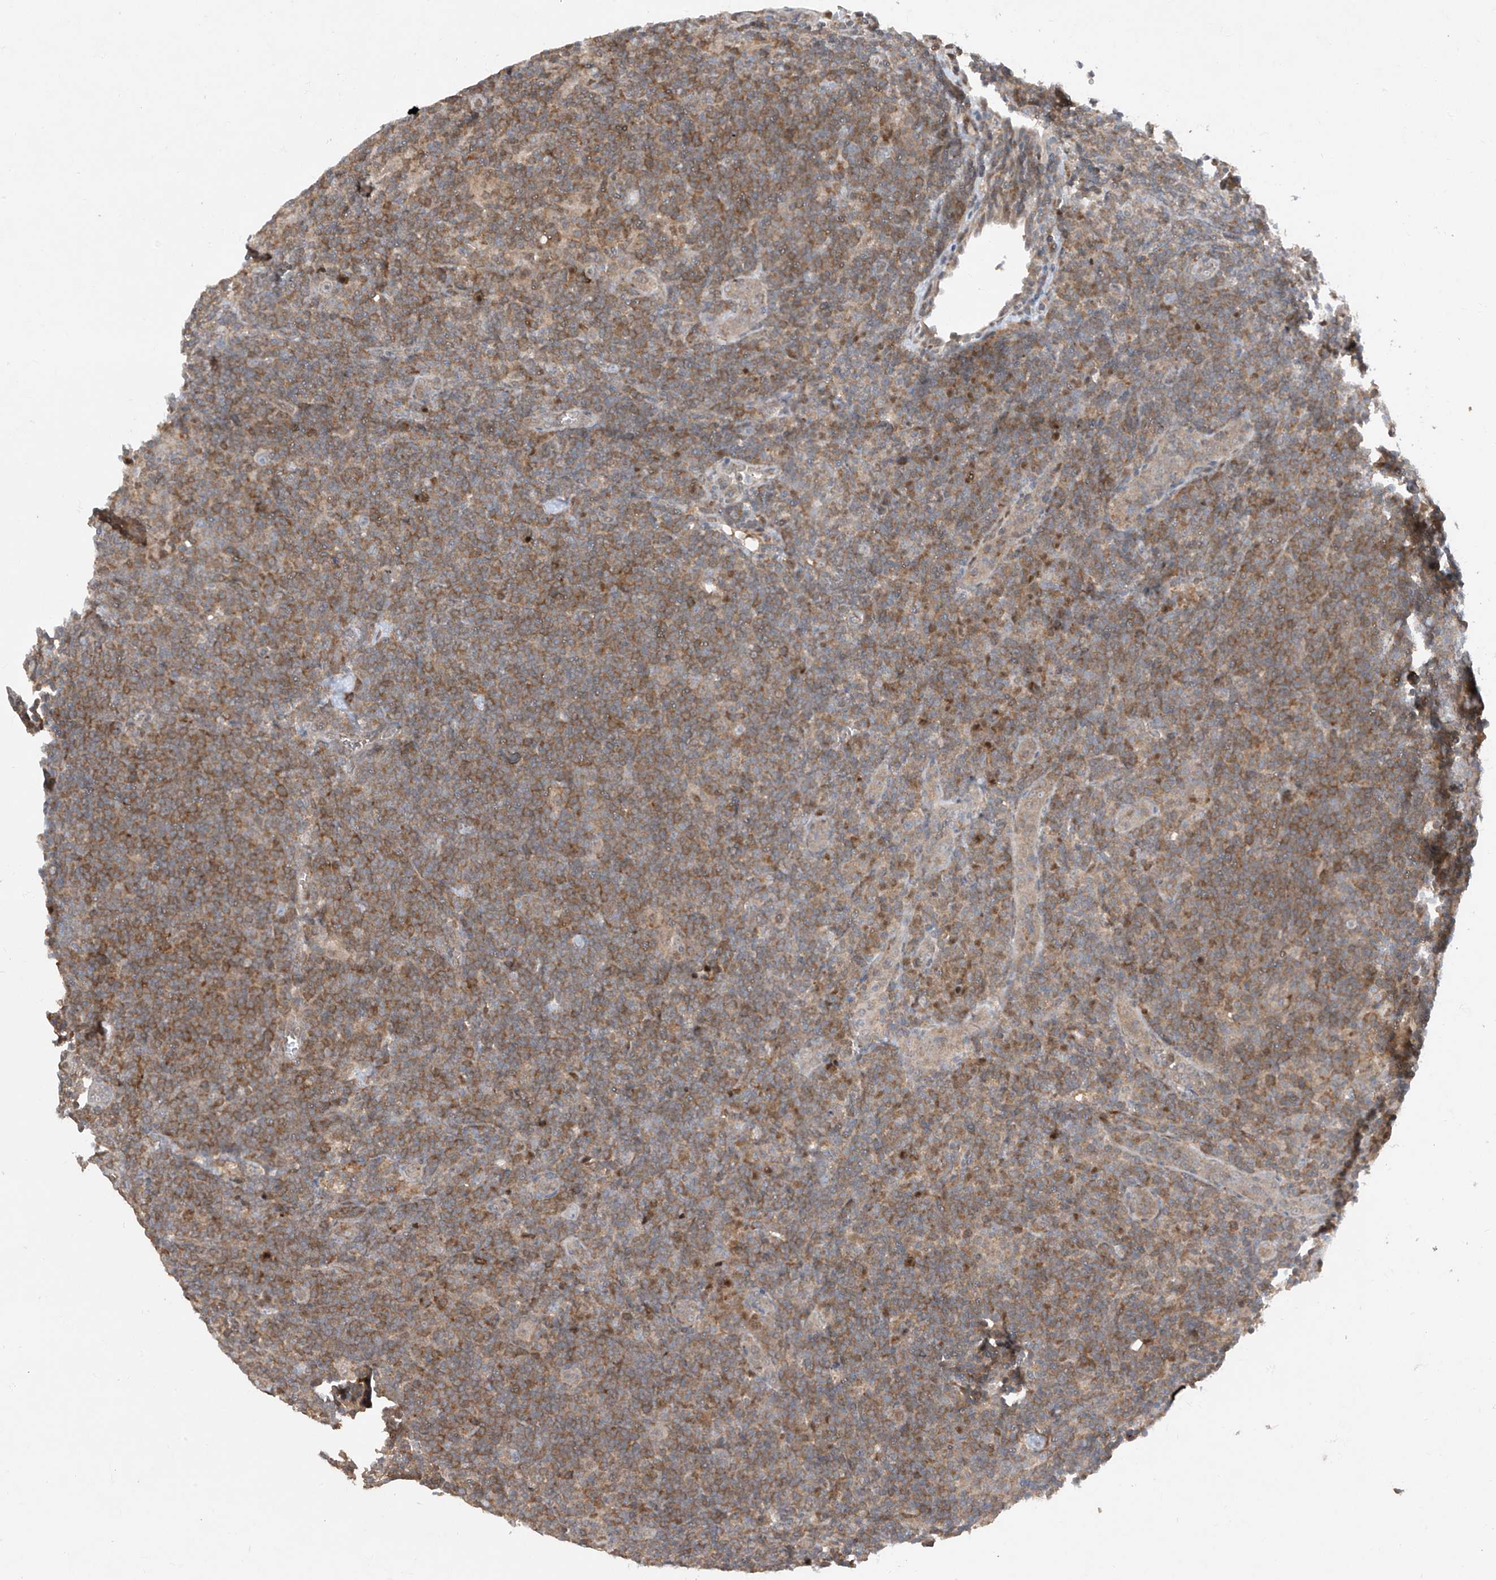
{"staining": {"intensity": "negative", "quantity": "none", "location": "none"}, "tissue": "lymphoma", "cell_type": "Tumor cells", "image_type": "cancer", "snomed": [{"axis": "morphology", "description": "Hodgkin's disease, NOS"}, {"axis": "topography", "description": "Lymph node"}], "caption": "This is an immunohistochemistry (IHC) histopathology image of human lymphoma. There is no staining in tumor cells.", "gene": "ZNF358", "patient": {"sex": "female", "age": 57}}